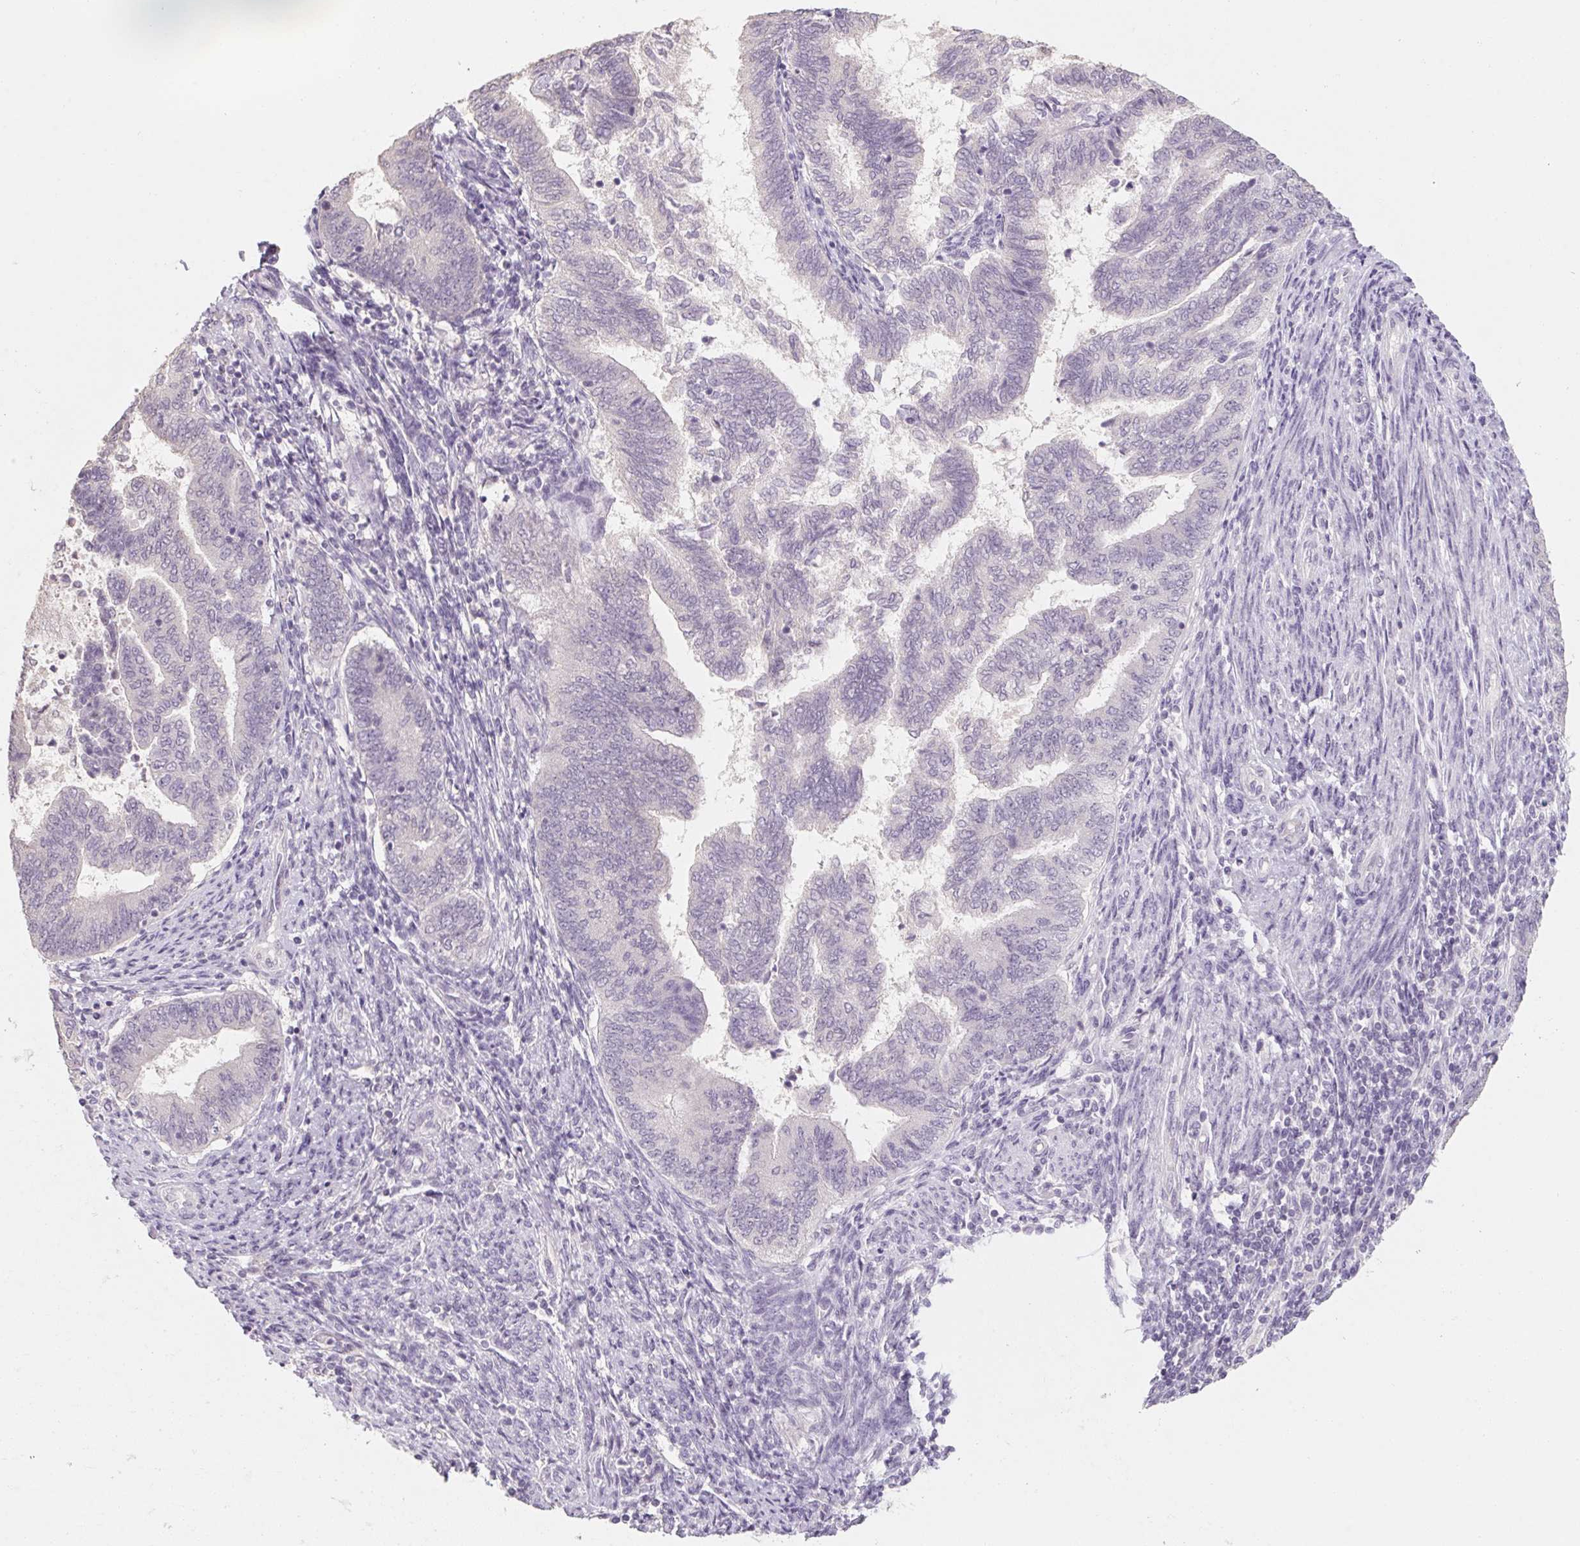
{"staining": {"intensity": "negative", "quantity": "none", "location": "none"}, "tissue": "endometrial cancer", "cell_type": "Tumor cells", "image_type": "cancer", "snomed": [{"axis": "morphology", "description": "Adenocarcinoma, NOS"}, {"axis": "topography", "description": "Endometrium"}], "caption": "The immunohistochemistry histopathology image has no significant positivity in tumor cells of endometrial adenocarcinoma tissue.", "gene": "CAPZA3", "patient": {"sex": "female", "age": 65}}